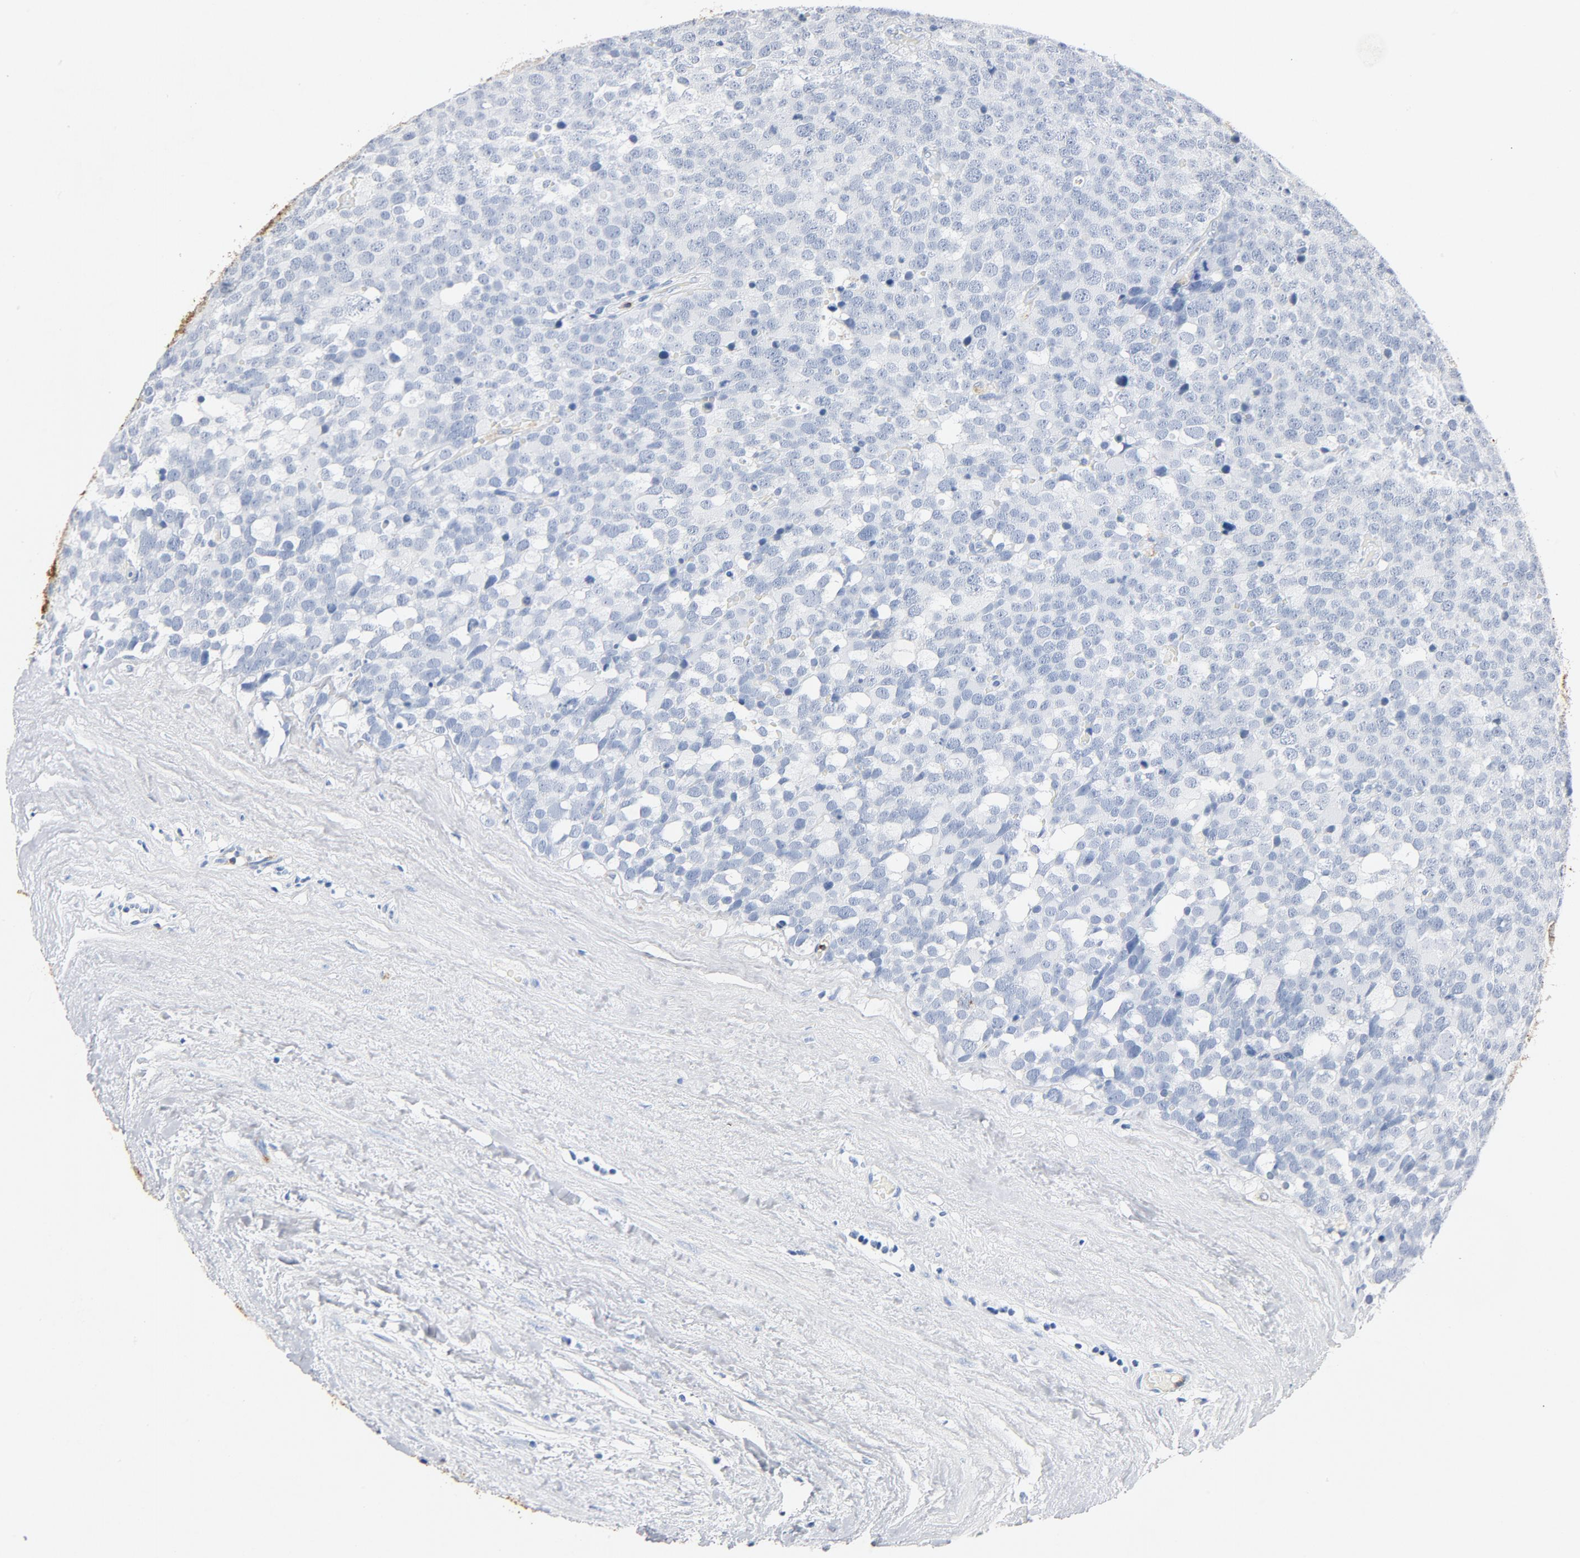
{"staining": {"intensity": "negative", "quantity": "none", "location": "none"}, "tissue": "testis cancer", "cell_type": "Tumor cells", "image_type": "cancer", "snomed": [{"axis": "morphology", "description": "Seminoma, NOS"}, {"axis": "topography", "description": "Testis"}], "caption": "Immunohistochemistry photomicrograph of neoplastic tissue: human testis seminoma stained with DAB reveals no significant protein positivity in tumor cells. (DAB (3,3'-diaminobenzidine) IHC visualized using brightfield microscopy, high magnification).", "gene": "PTPRB", "patient": {"sex": "male", "age": 71}}